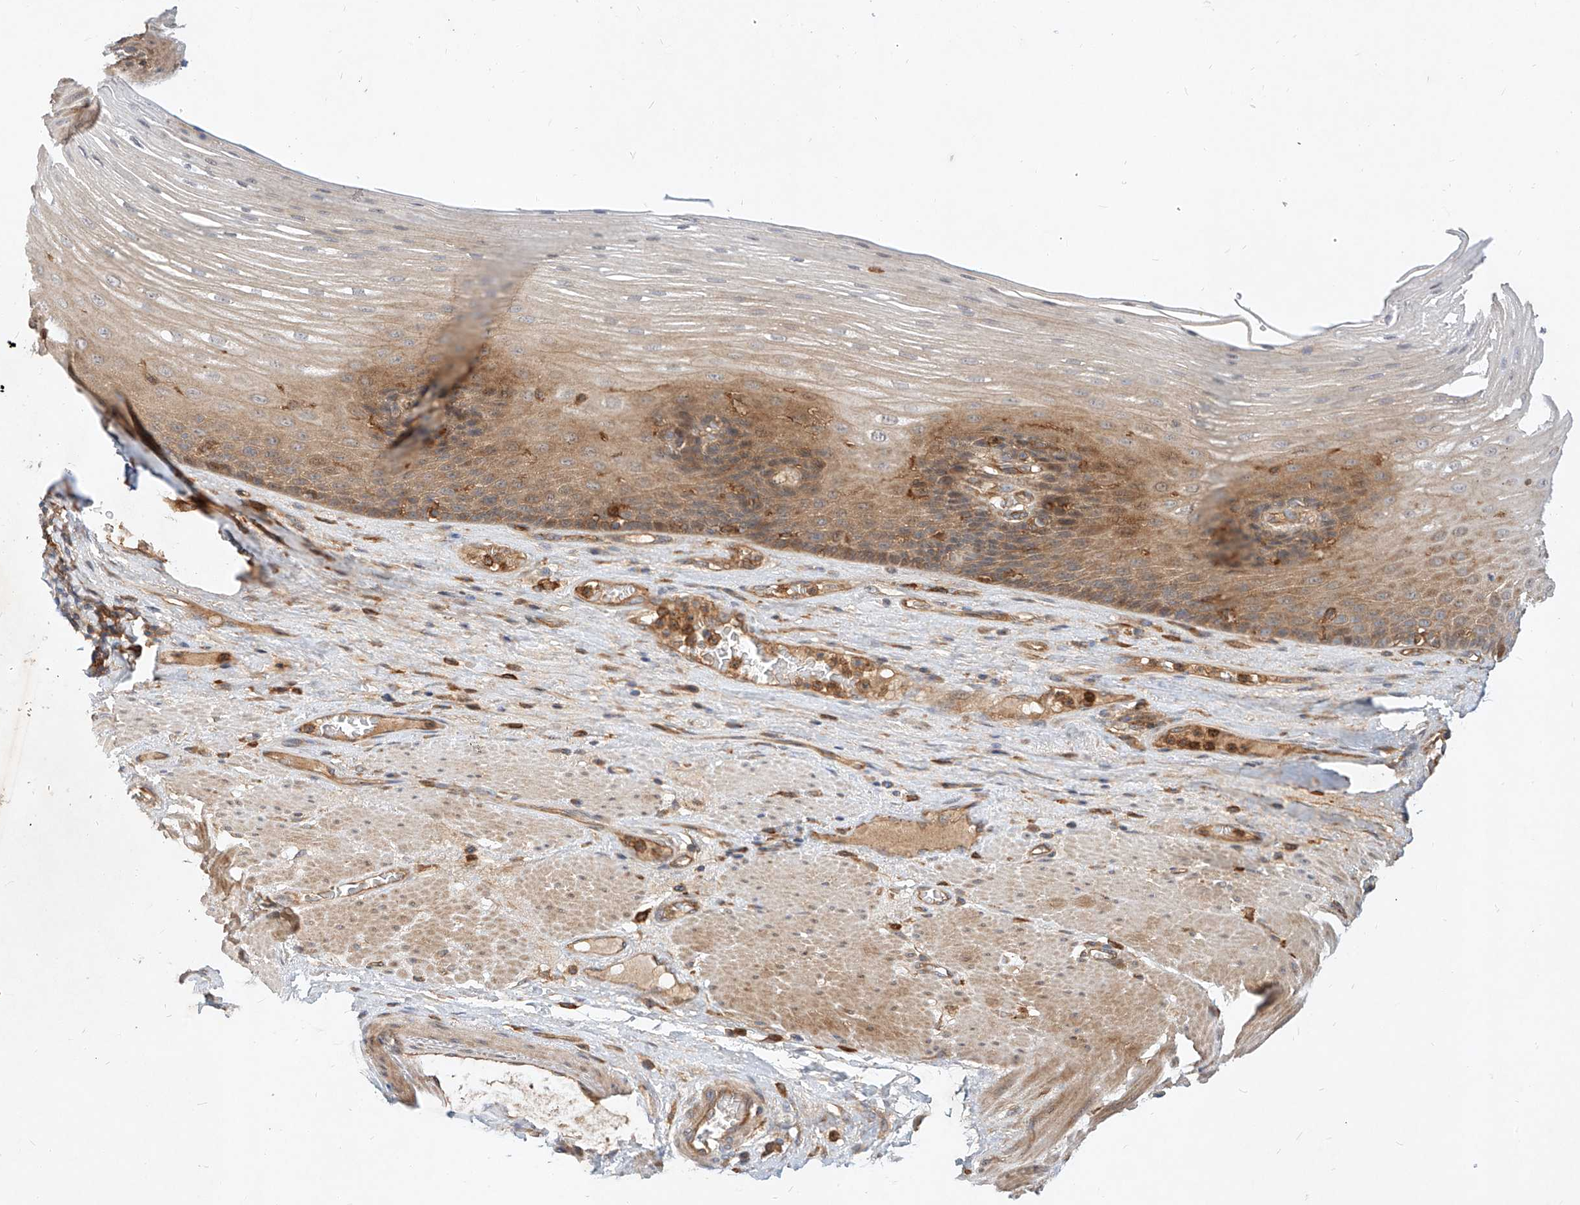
{"staining": {"intensity": "moderate", "quantity": "25%-75%", "location": "cytoplasmic/membranous"}, "tissue": "esophagus", "cell_type": "Squamous epithelial cells", "image_type": "normal", "snomed": [{"axis": "morphology", "description": "Normal tissue, NOS"}, {"axis": "topography", "description": "Esophagus"}], "caption": "A micrograph showing moderate cytoplasmic/membranous staining in about 25%-75% of squamous epithelial cells in benign esophagus, as visualized by brown immunohistochemical staining.", "gene": "NFAM1", "patient": {"sex": "male", "age": 62}}